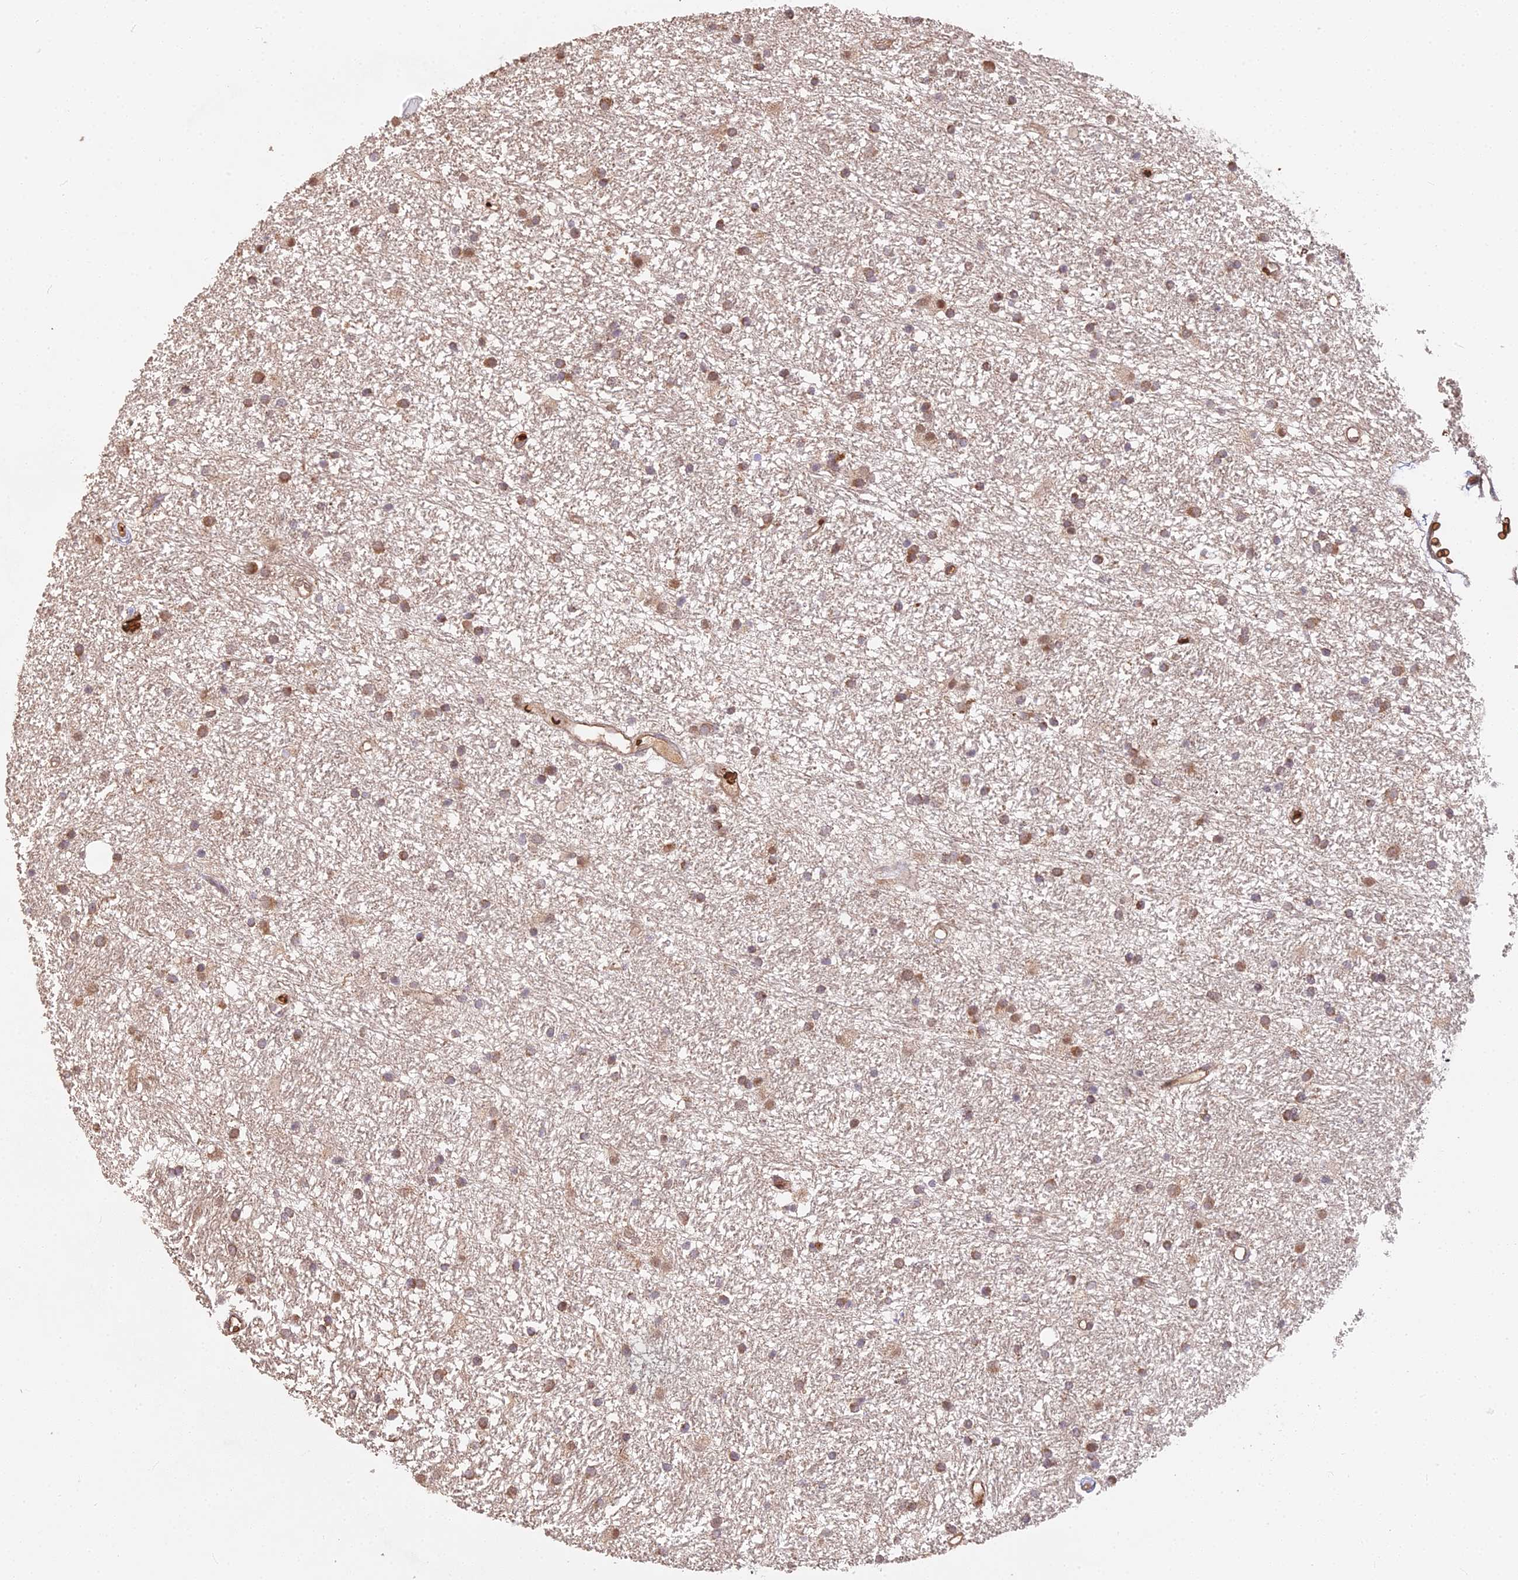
{"staining": {"intensity": "moderate", "quantity": ">75%", "location": "cytoplasmic/membranous"}, "tissue": "glioma", "cell_type": "Tumor cells", "image_type": "cancer", "snomed": [{"axis": "morphology", "description": "Glioma, malignant, High grade"}, {"axis": "topography", "description": "Brain"}], "caption": "A micrograph of human malignant glioma (high-grade) stained for a protein exhibits moderate cytoplasmic/membranous brown staining in tumor cells. (IHC, brightfield microscopy, high magnification).", "gene": "ZDBF2", "patient": {"sex": "male", "age": 77}}